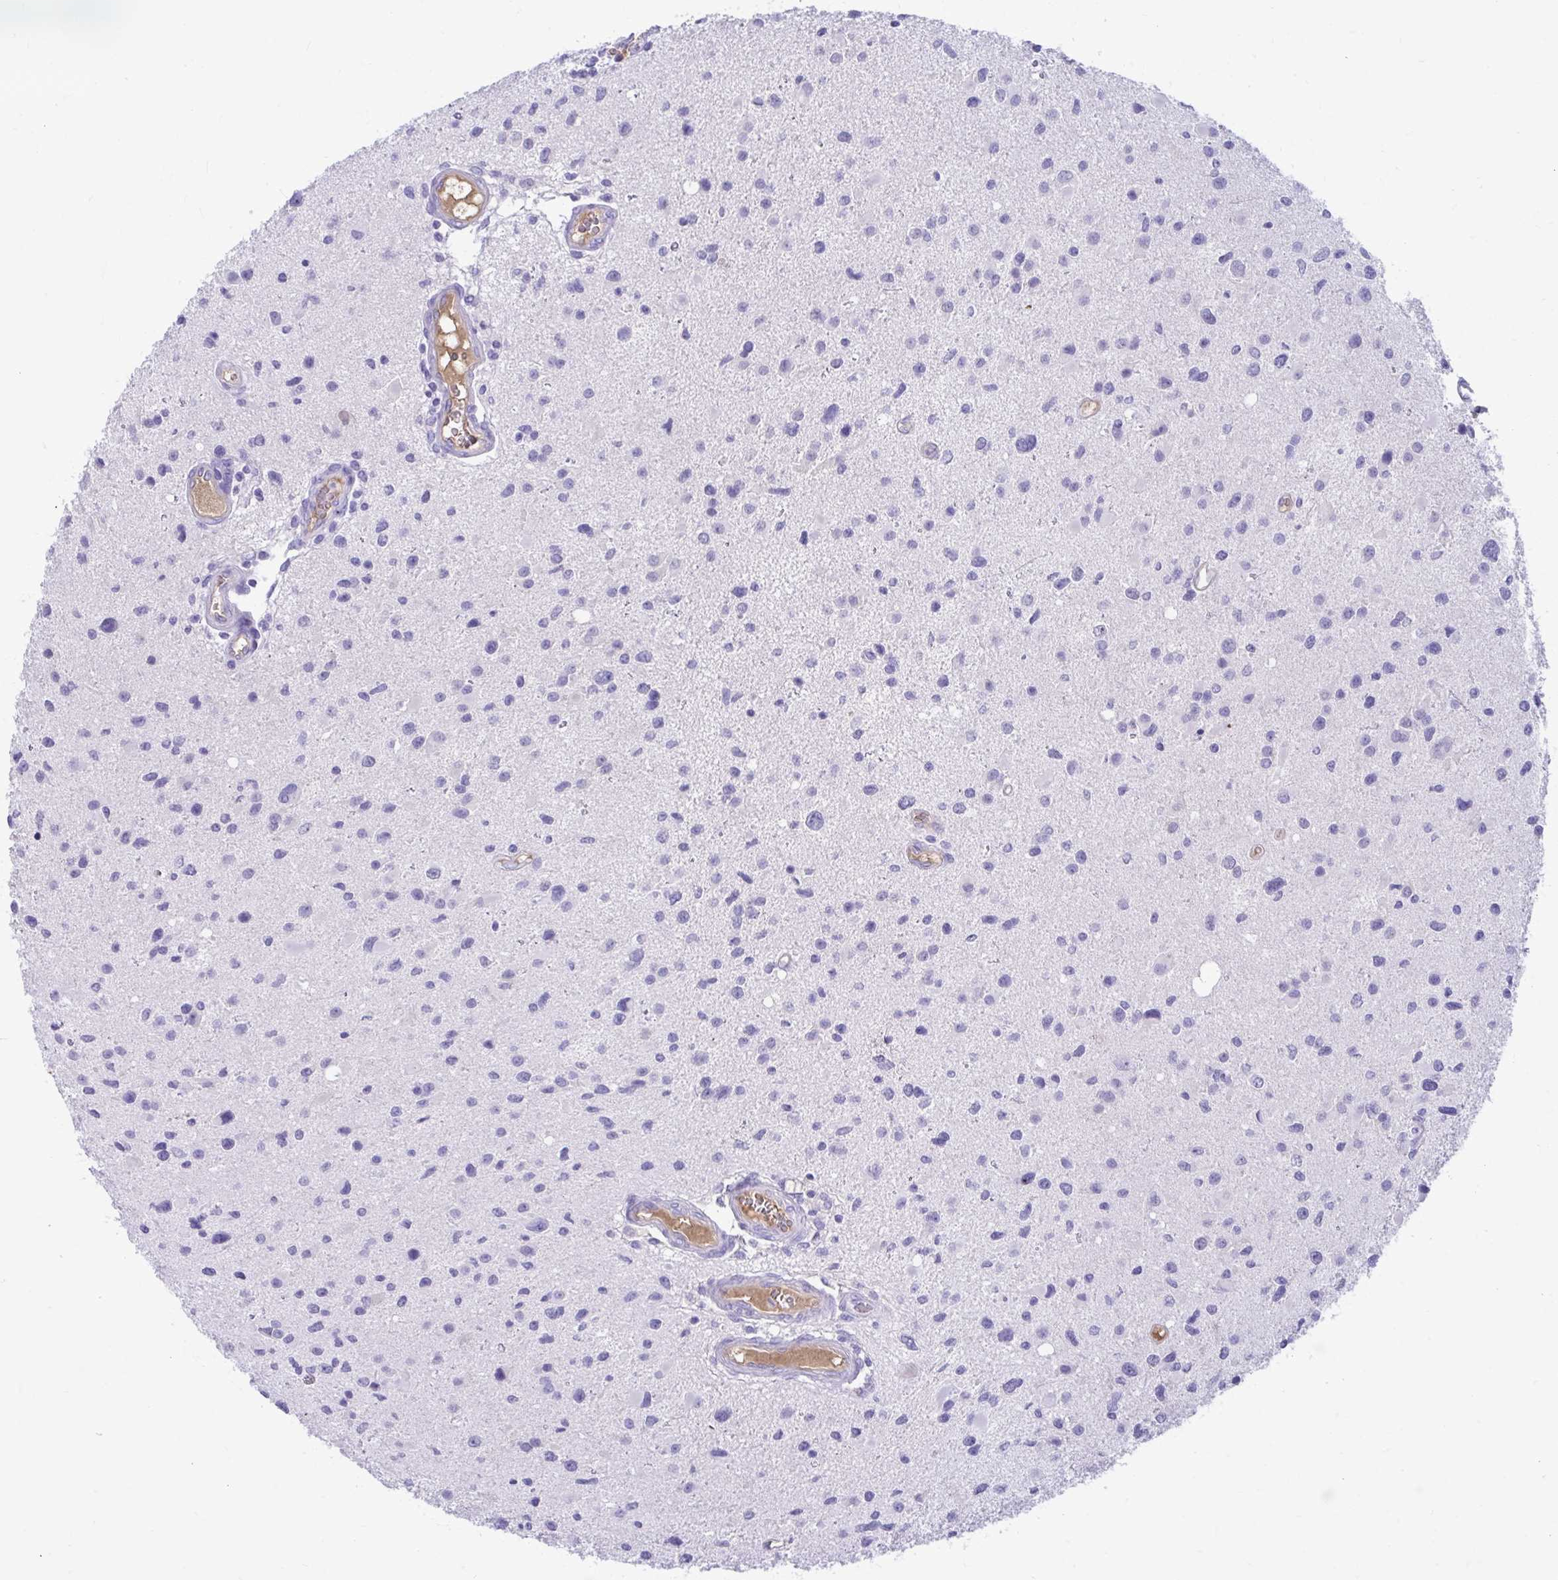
{"staining": {"intensity": "negative", "quantity": "none", "location": "none"}, "tissue": "glioma", "cell_type": "Tumor cells", "image_type": "cancer", "snomed": [{"axis": "morphology", "description": "Glioma, malignant, Low grade"}, {"axis": "topography", "description": "Brain"}], "caption": "This is an immunohistochemistry photomicrograph of glioma. There is no staining in tumor cells.", "gene": "SMIM9", "patient": {"sex": "female", "age": 32}}